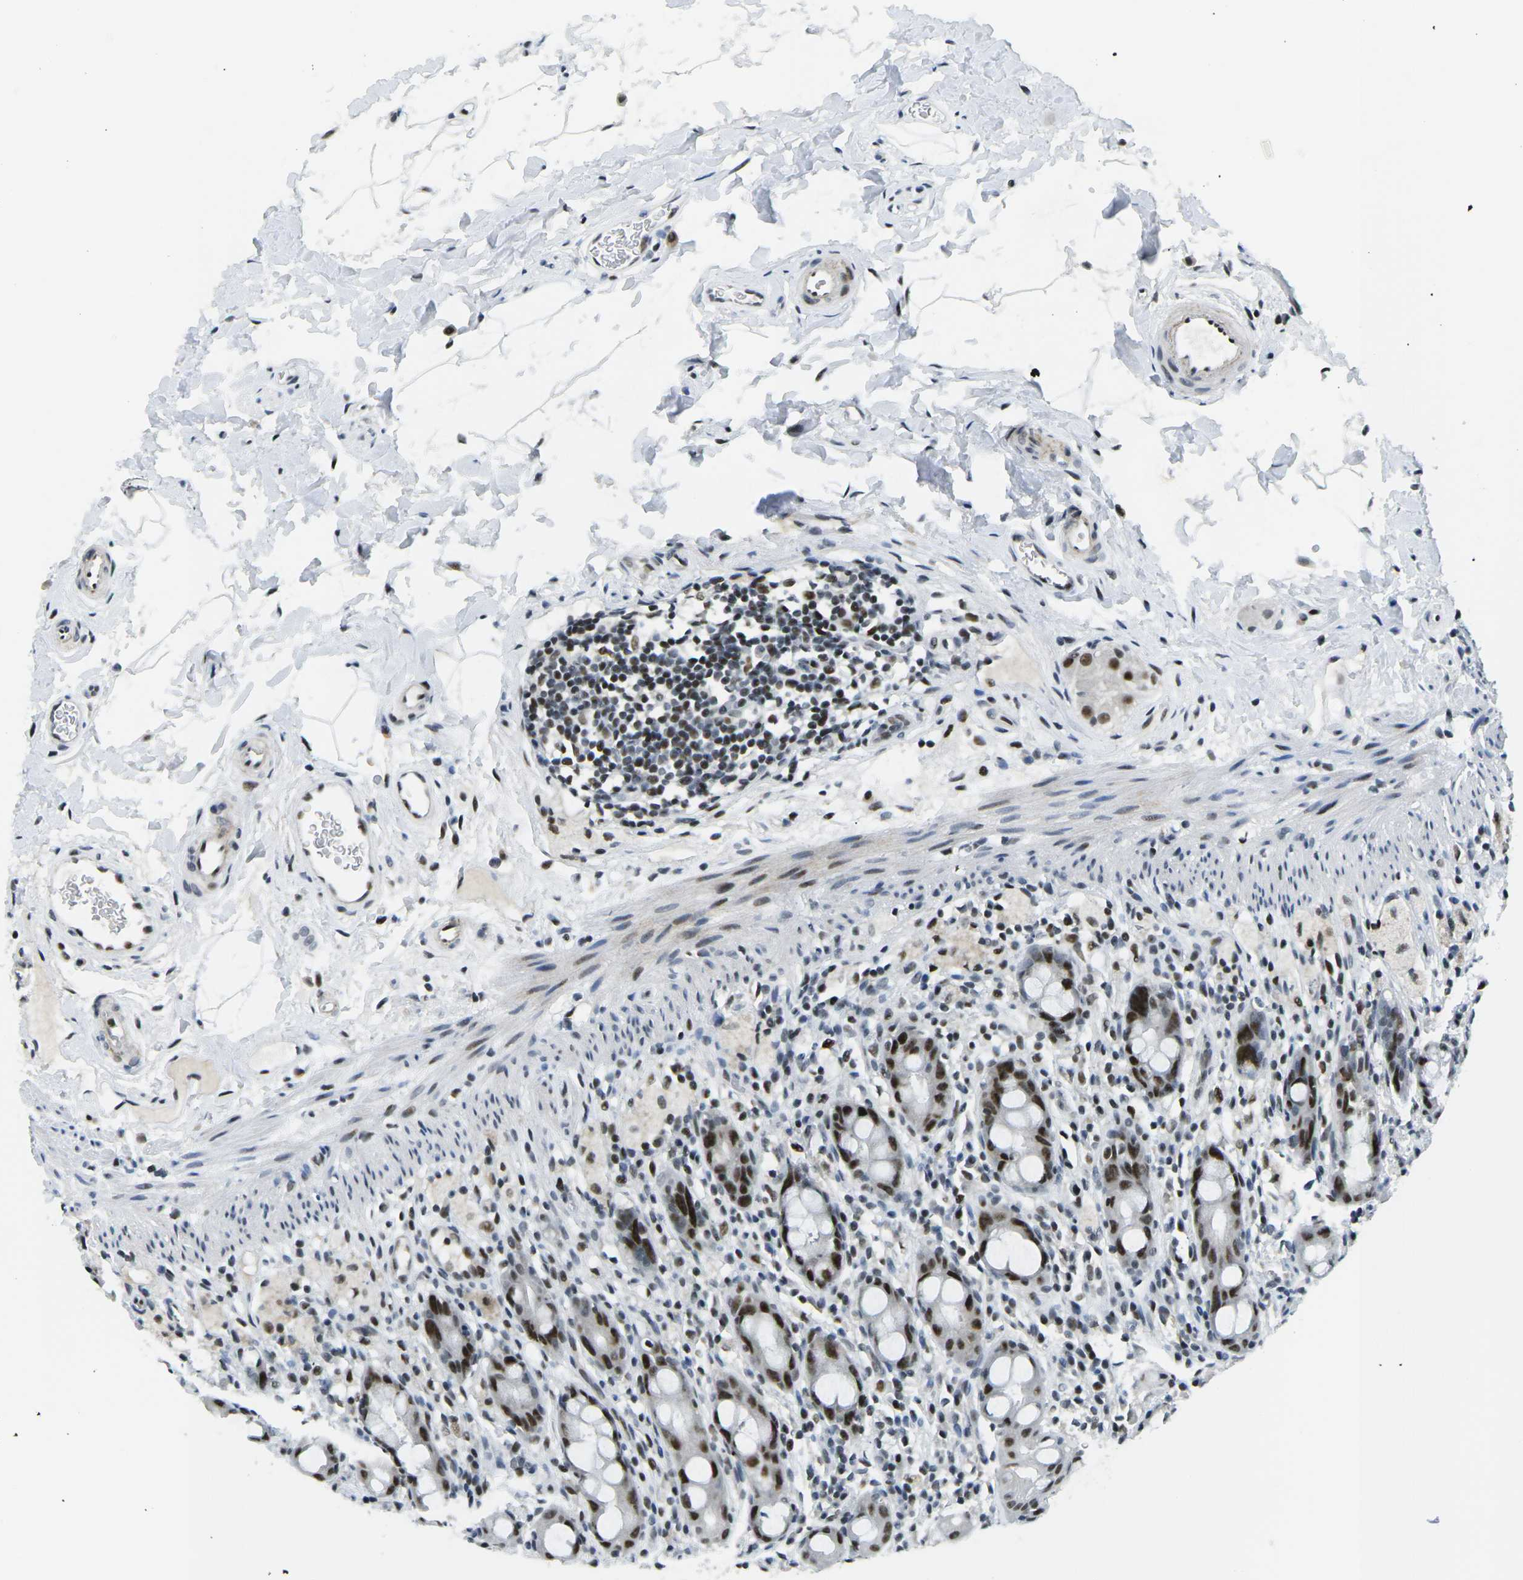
{"staining": {"intensity": "strong", "quantity": ">75%", "location": "nuclear"}, "tissue": "rectum", "cell_type": "Glandular cells", "image_type": "normal", "snomed": [{"axis": "morphology", "description": "Normal tissue, NOS"}, {"axis": "topography", "description": "Rectum"}], "caption": "A brown stain shows strong nuclear expression of a protein in glandular cells of benign rectum. Nuclei are stained in blue.", "gene": "PRPF8", "patient": {"sex": "male", "age": 44}}